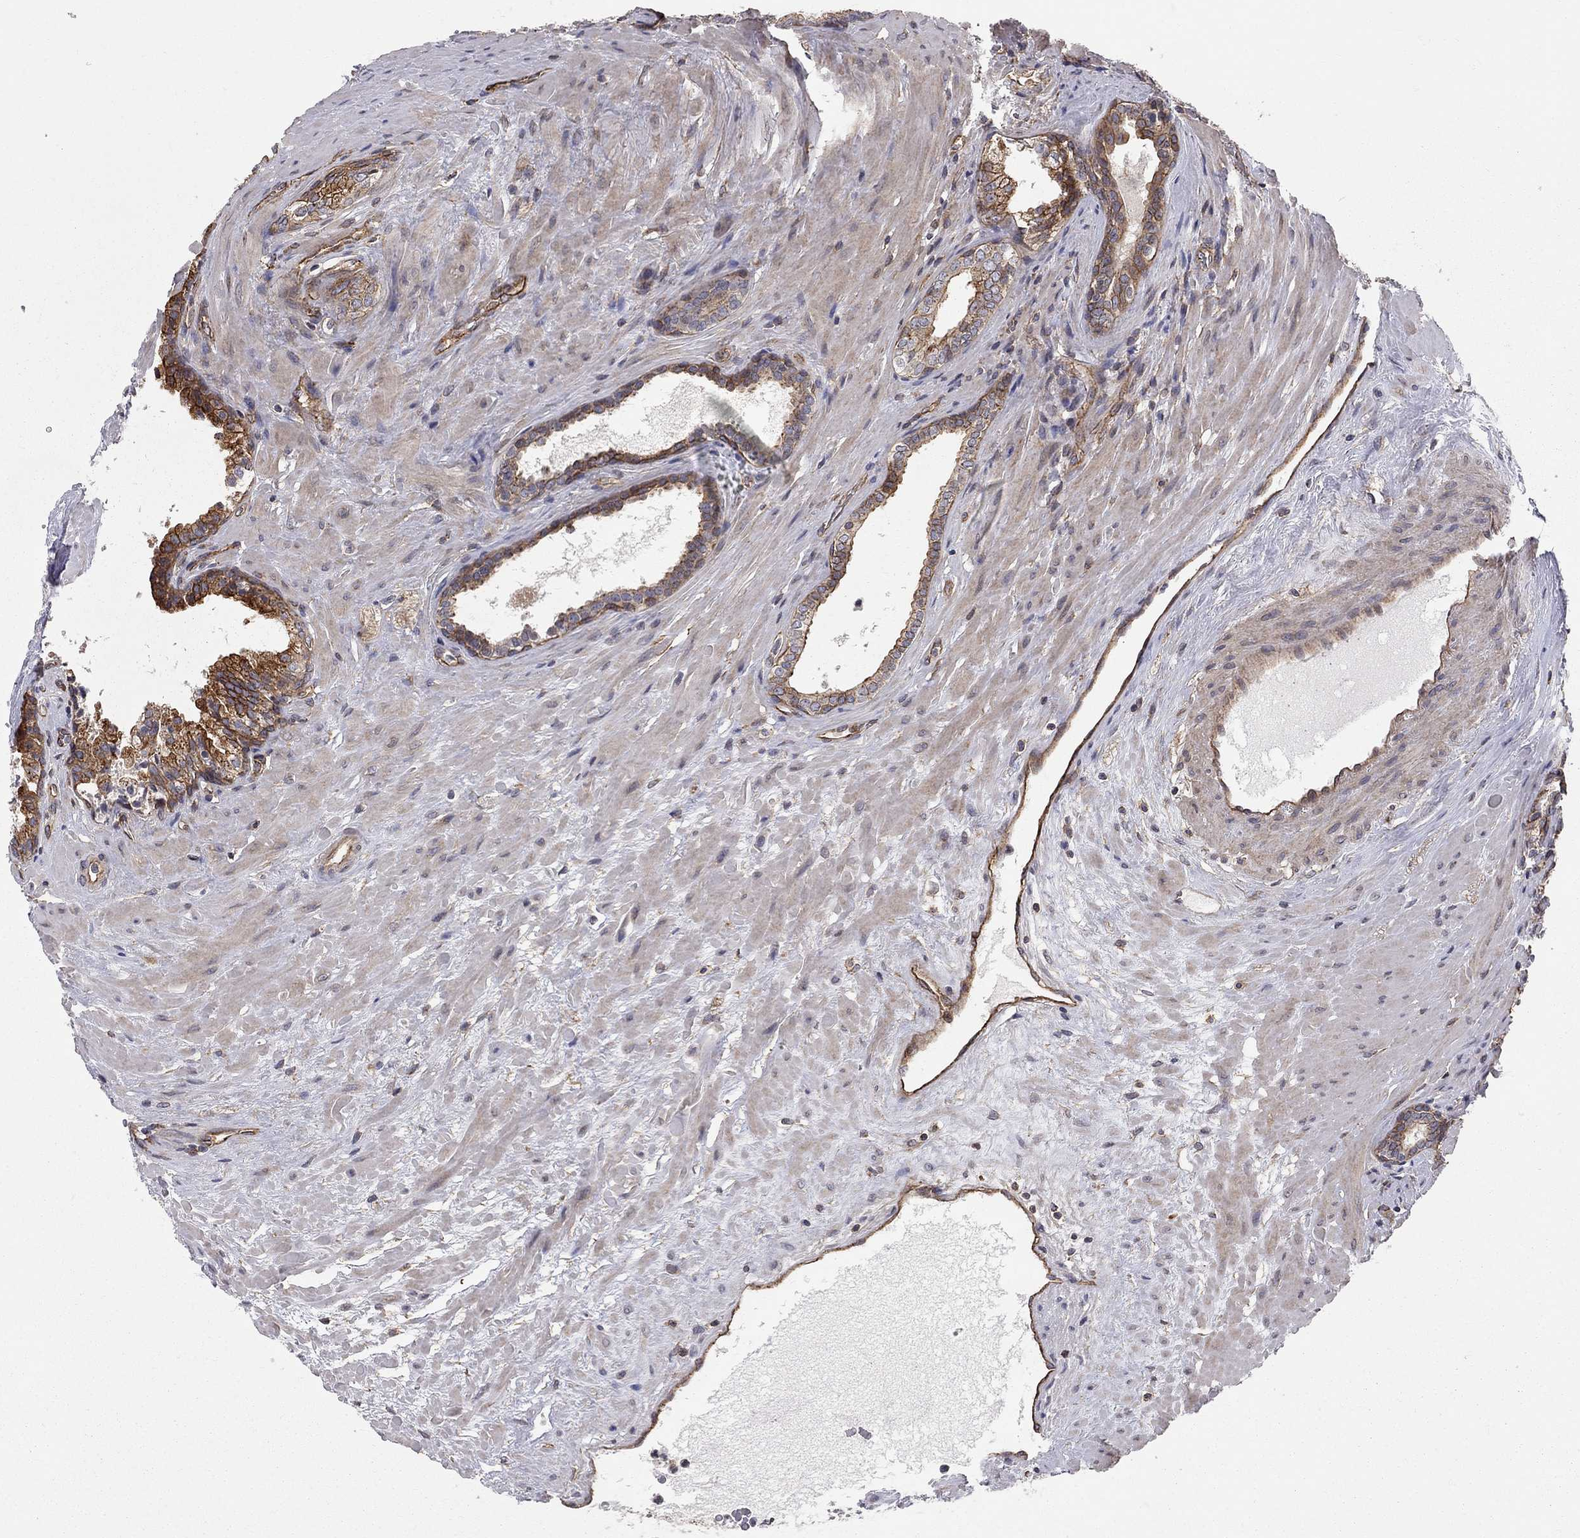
{"staining": {"intensity": "strong", "quantity": ">75%", "location": "cytoplasmic/membranous"}, "tissue": "prostate cancer", "cell_type": "Tumor cells", "image_type": "cancer", "snomed": [{"axis": "morphology", "description": "Adenocarcinoma, NOS"}, {"axis": "topography", "description": "Prostate"}], "caption": "A high-resolution photomicrograph shows IHC staining of prostate adenocarcinoma, which demonstrates strong cytoplasmic/membranous positivity in about >75% of tumor cells.", "gene": "RASEF", "patient": {"sex": "male", "age": 66}}